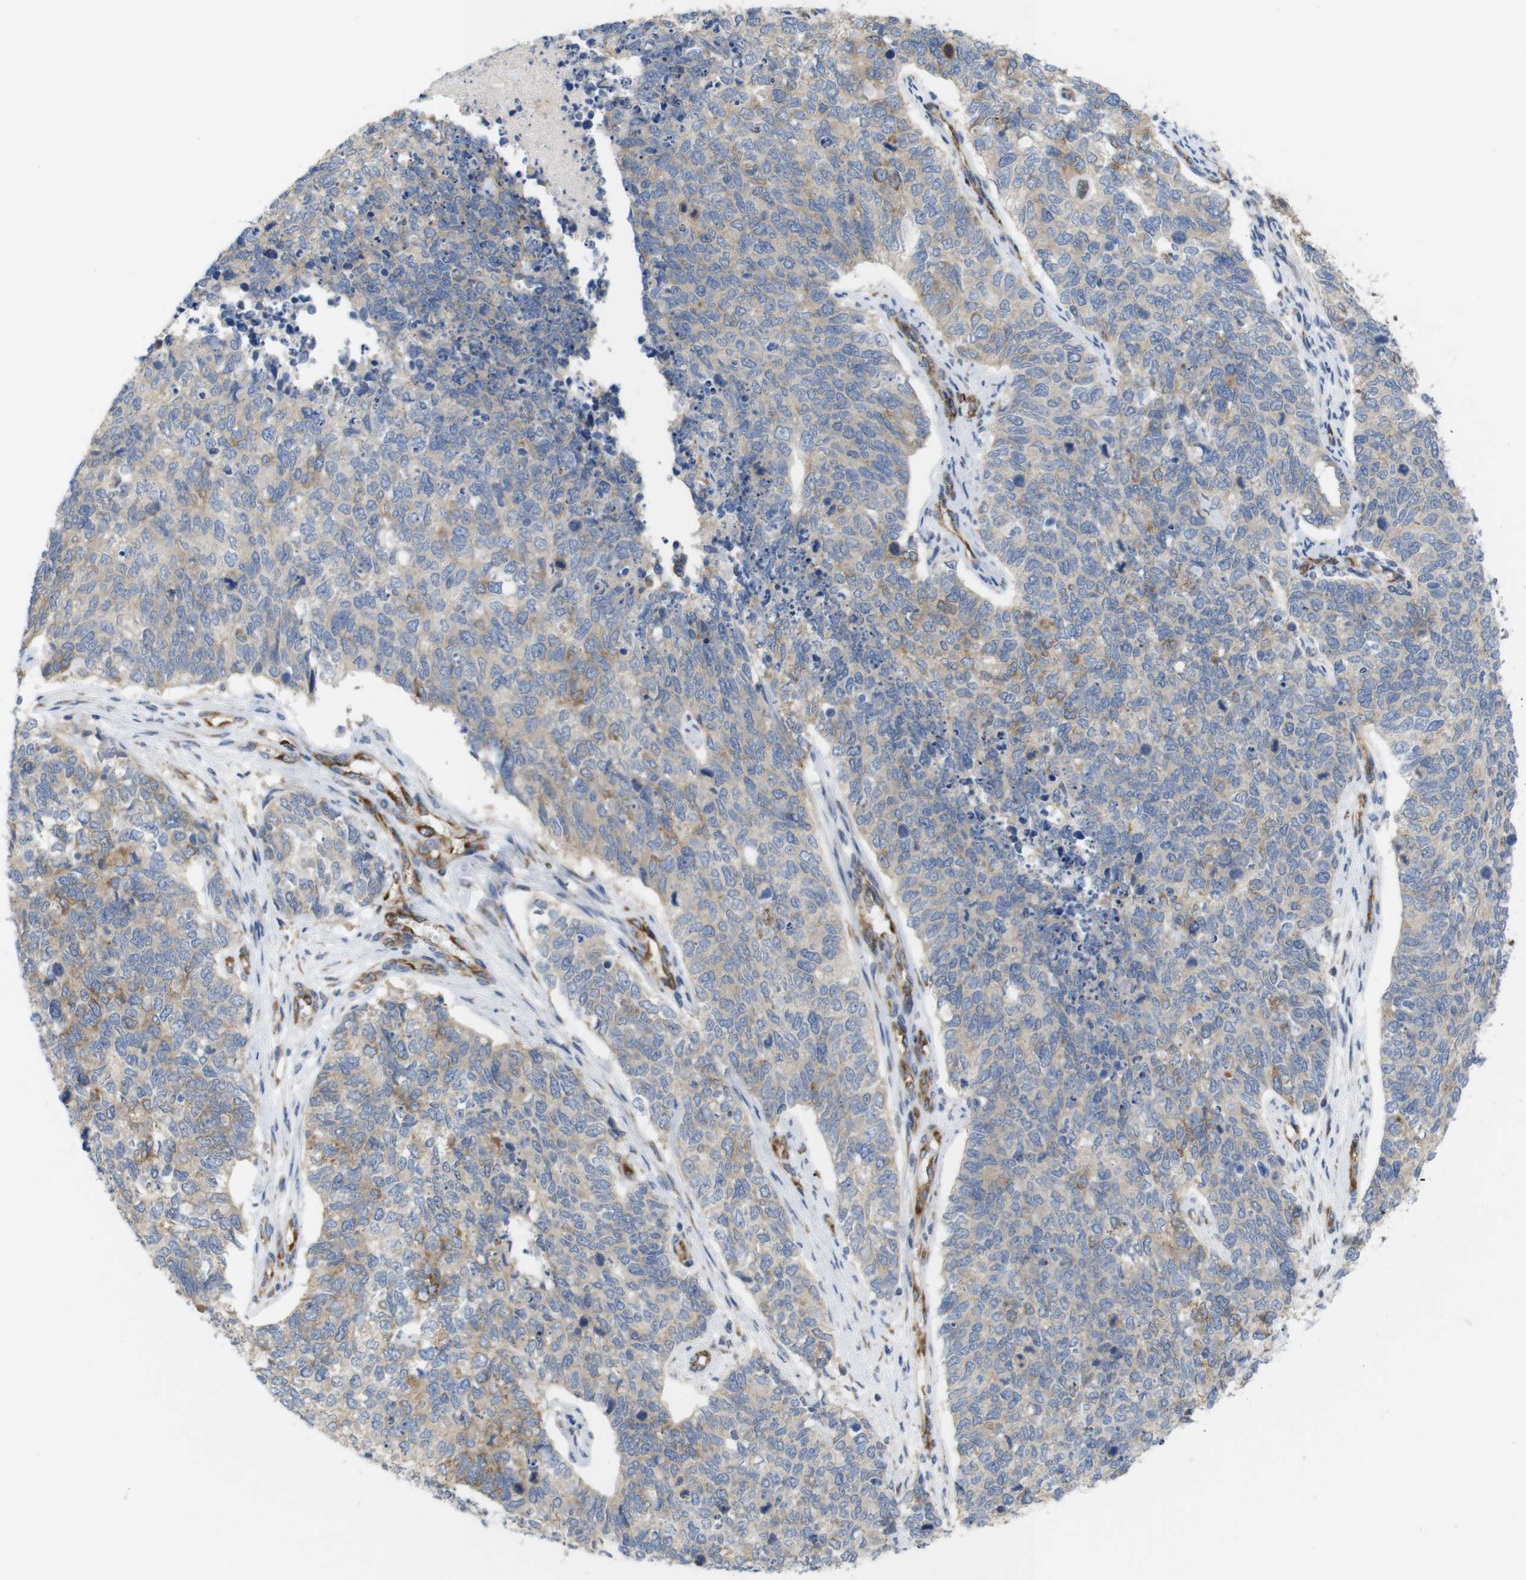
{"staining": {"intensity": "moderate", "quantity": "<25%", "location": "cytoplasmic/membranous"}, "tissue": "cervical cancer", "cell_type": "Tumor cells", "image_type": "cancer", "snomed": [{"axis": "morphology", "description": "Squamous cell carcinoma, NOS"}, {"axis": "topography", "description": "Cervix"}], "caption": "Cervical cancer stained with a protein marker reveals moderate staining in tumor cells.", "gene": "PCNX2", "patient": {"sex": "female", "age": 63}}